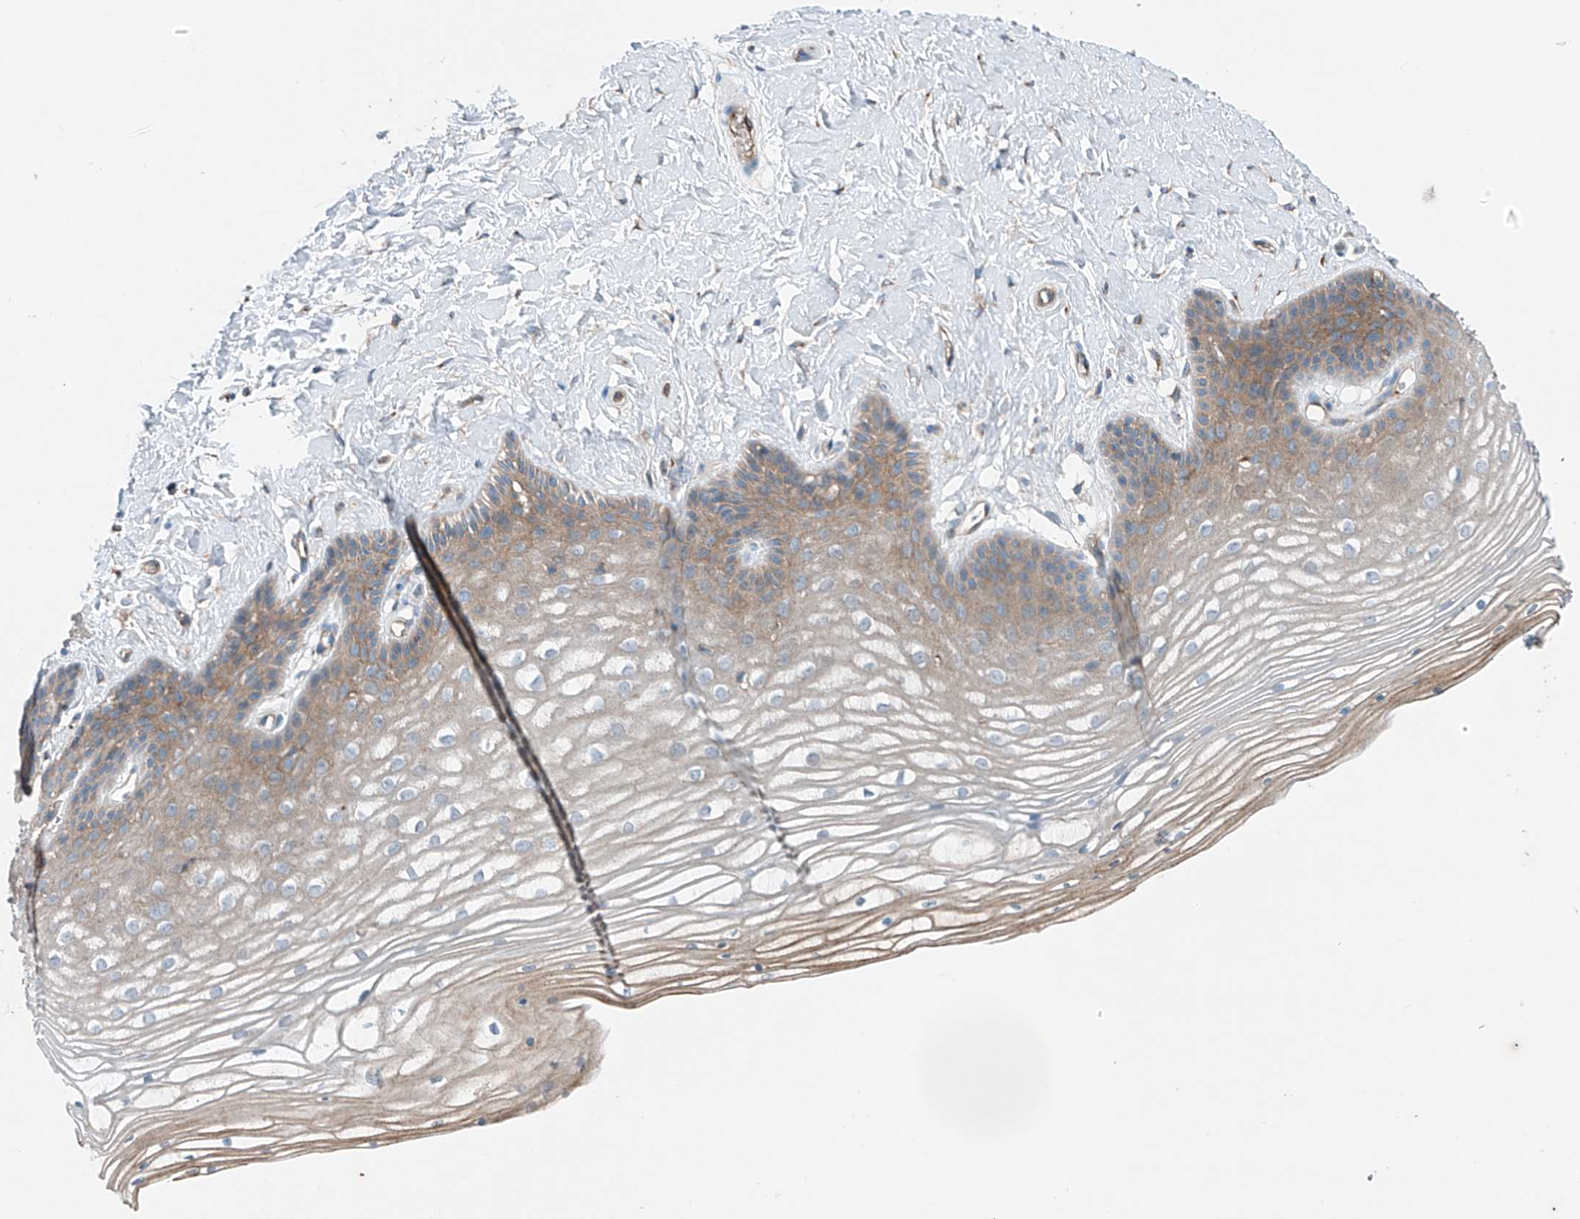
{"staining": {"intensity": "moderate", "quantity": "25%-75%", "location": "cytoplasmic/membranous"}, "tissue": "vagina", "cell_type": "Squamous epithelial cells", "image_type": "normal", "snomed": [{"axis": "morphology", "description": "Normal tissue, NOS"}, {"axis": "topography", "description": "Vagina"}, {"axis": "topography", "description": "Cervix"}], "caption": "This photomicrograph demonstrates immunohistochemistry staining of benign vagina, with medium moderate cytoplasmic/membranous expression in approximately 25%-75% of squamous epithelial cells.", "gene": "SLC1A5", "patient": {"sex": "female", "age": 40}}